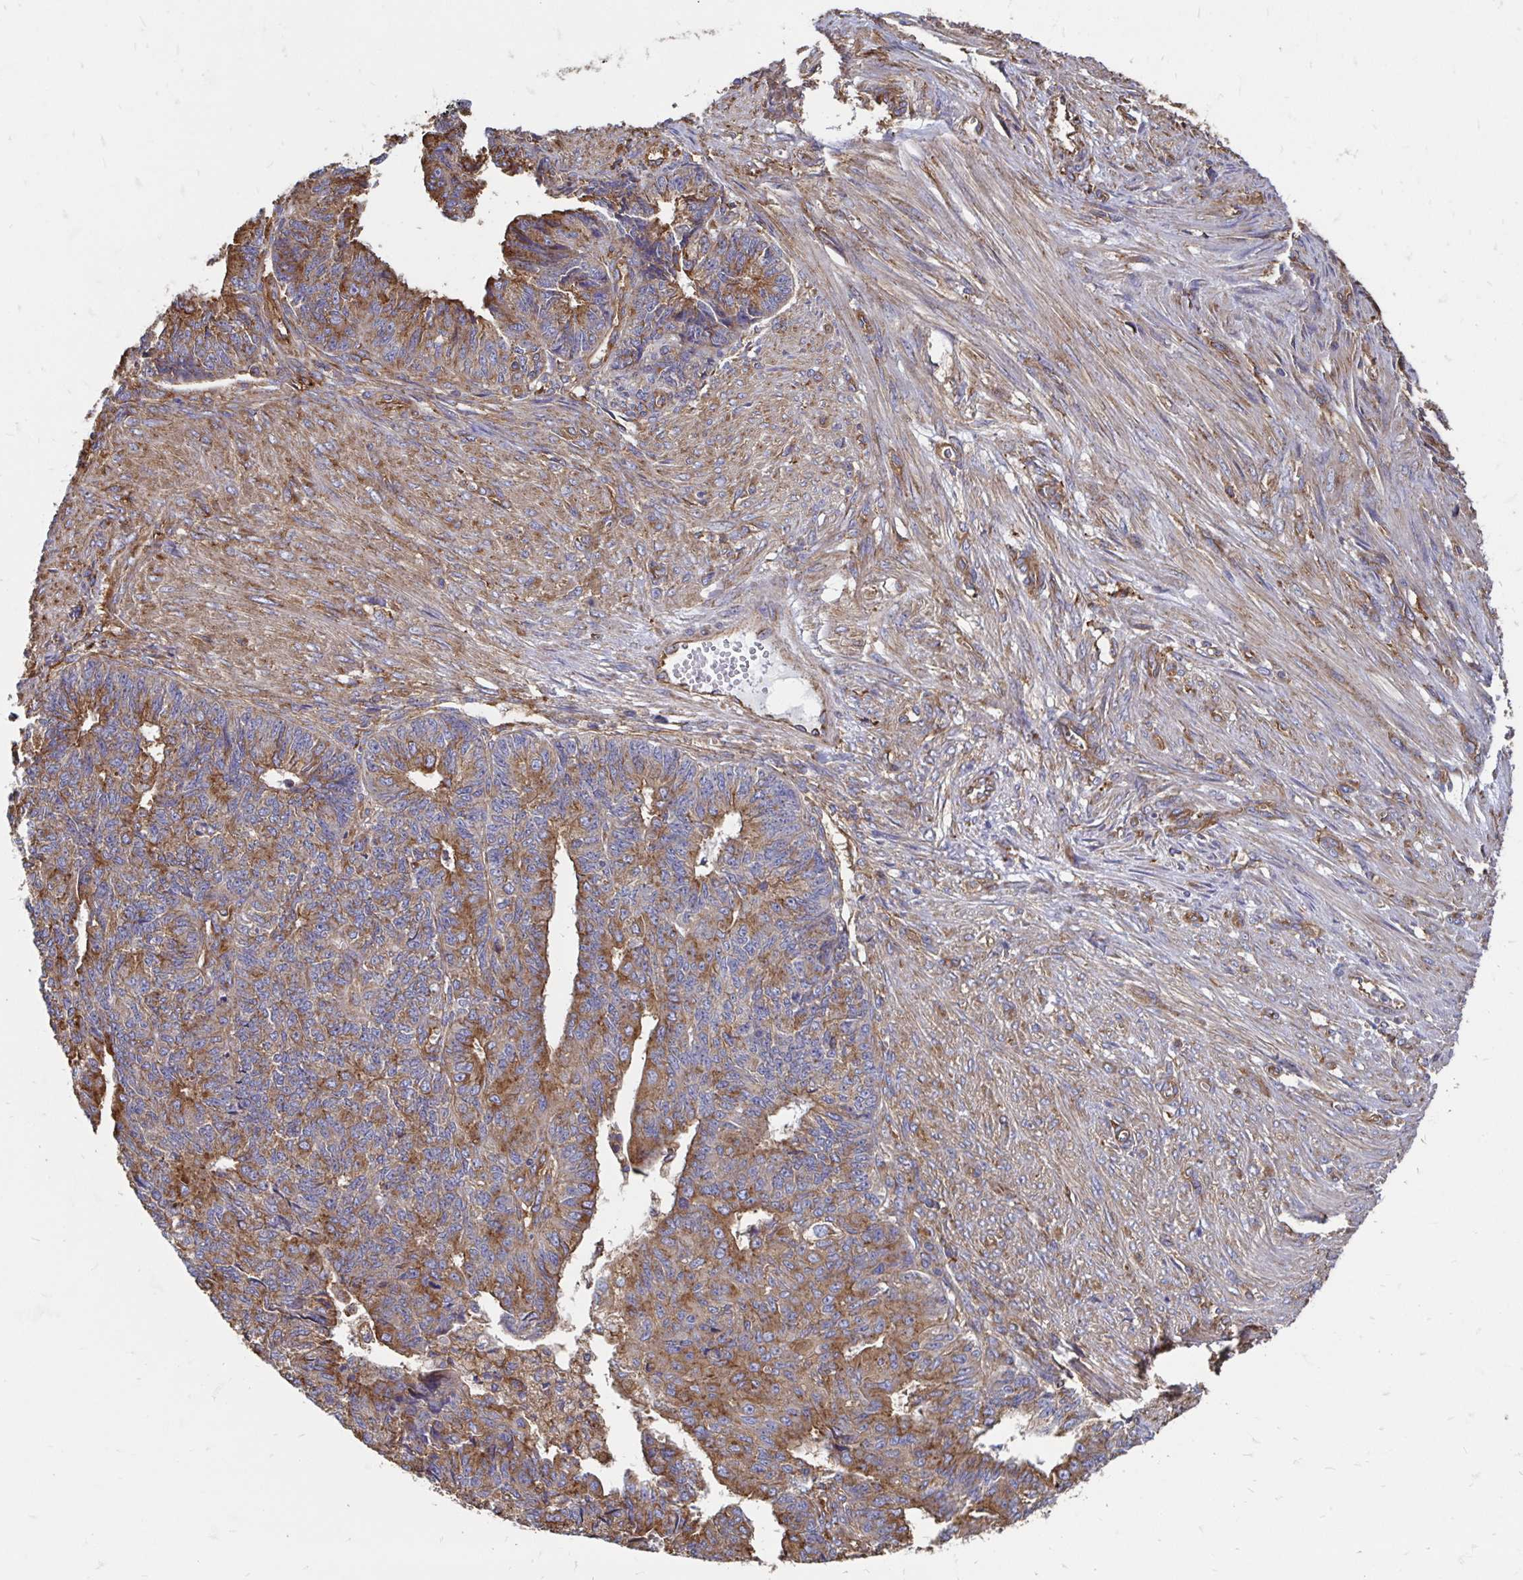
{"staining": {"intensity": "moderate", "quantity": ">75%", "location": "cytoplasmic/membranous"}, "tissue": "endometrial cancer", "cell_type": "Tumor cells", "image_type": "cancer", "snomed": [{"axis": "morphology", "description": "Adenocarcinoma, NOS"}, {"axis": "topography", "description": "Endometrium"}], "caption": "Immunohistochemical staining of human adenocarcinoma (endometrial) reveals medium levels of moderate cytoplasmic/membranous protein positivity in about >75% of tumor cells.", "gene": "CLTC", "patient": {"sex": "female", "age": 32}}